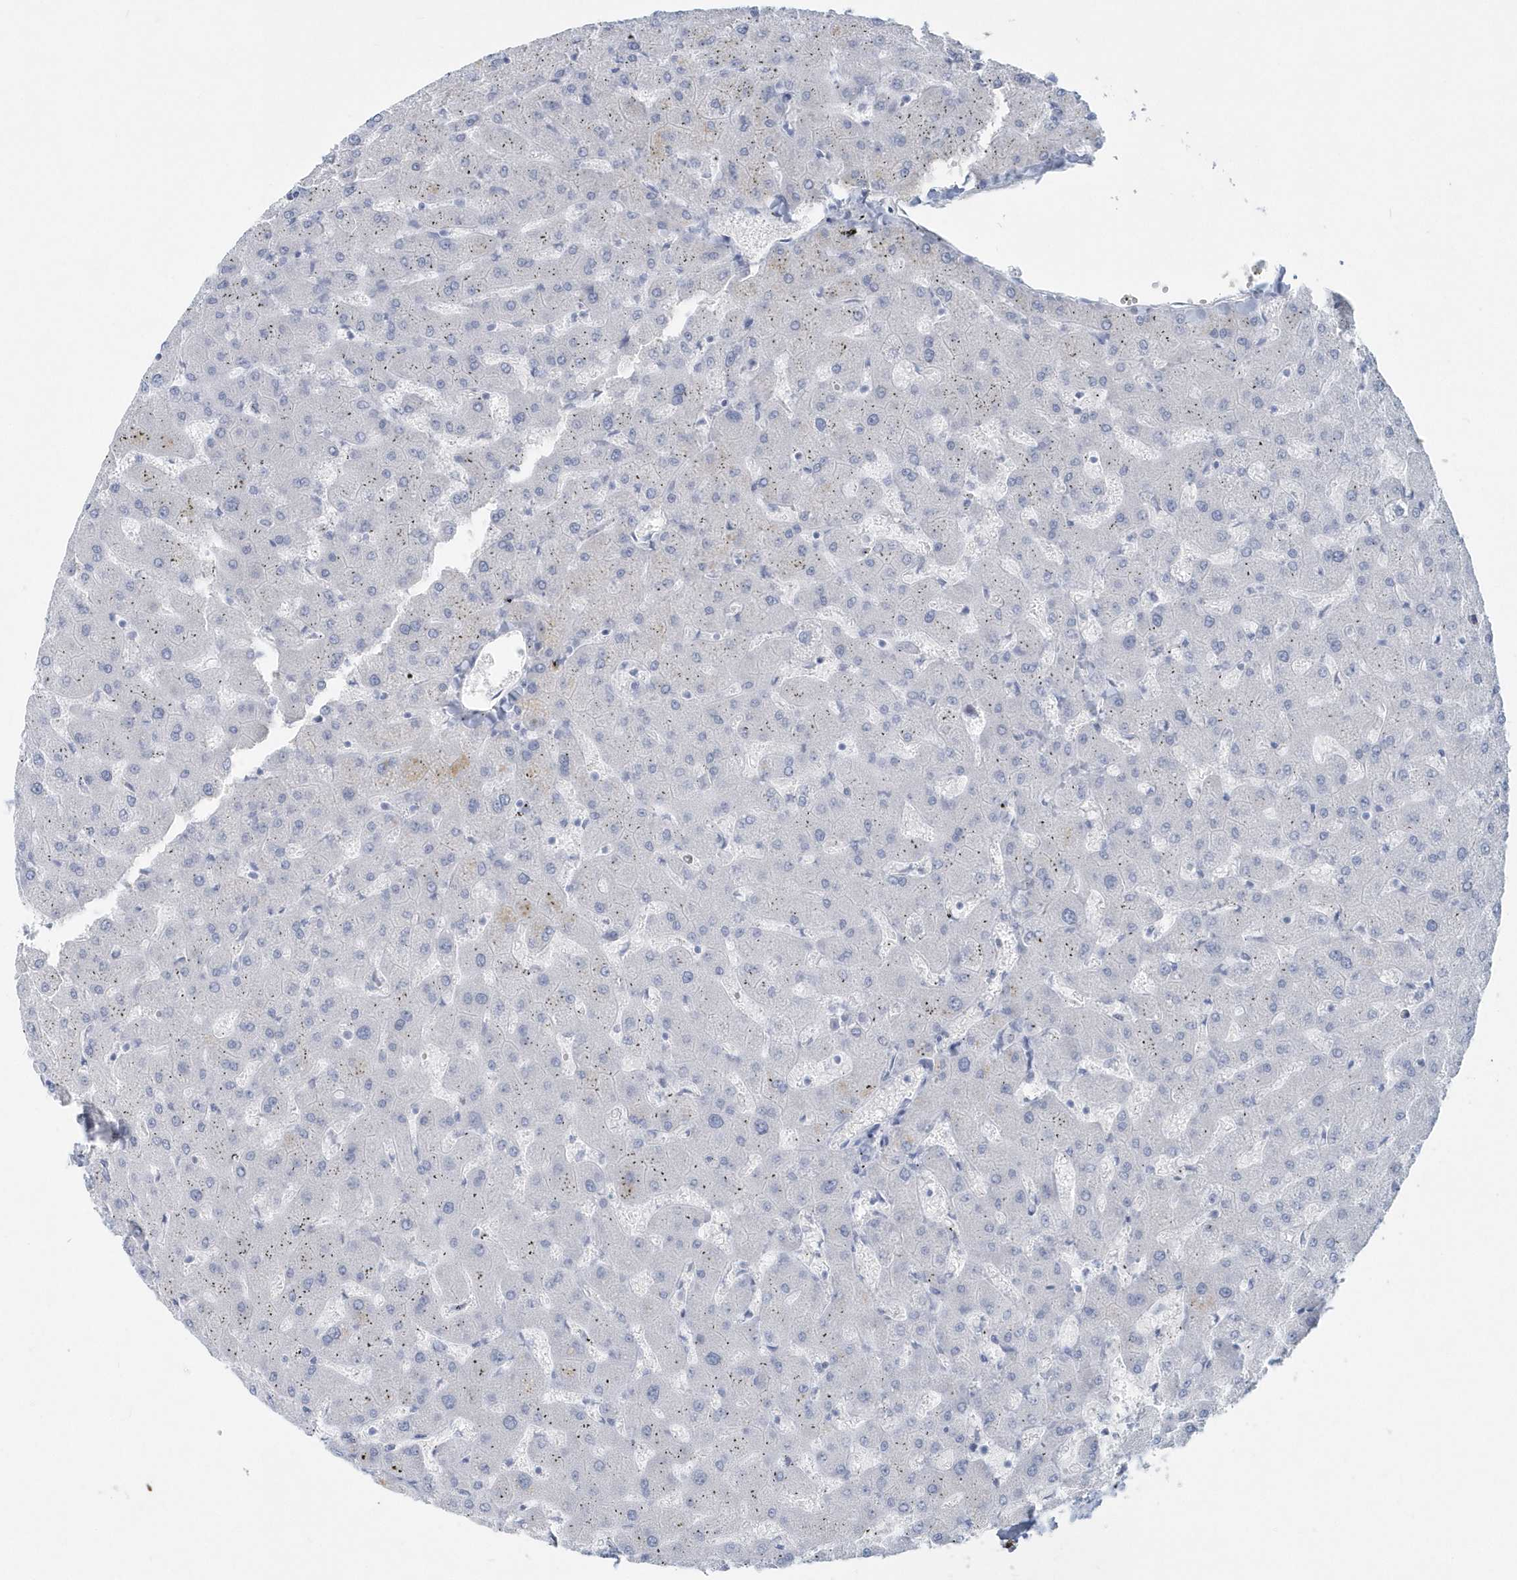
{"staining": {"intensity": "negative", "quantity": "none", "location": "none"}, "tissue": "liver", "cell_type": "Cholangiocytes", "image_type": "normal", "snomed": [{"axis": "morphology", "description": "Normal tissue, NOS"}, {"axis": "topography", "description": "Liver"}], "caption": "This is a image of IHC staining of unremarkable liver, which shows no positivity in cholangiocytes. (Stains: DAB immunohistochemistry (IHC) with hematoxylin counter stain, Microscopy: brightfield microscopy at high magnification).", "gene": "PTPRO", "patient": {"sex": "female", "age": 63}}